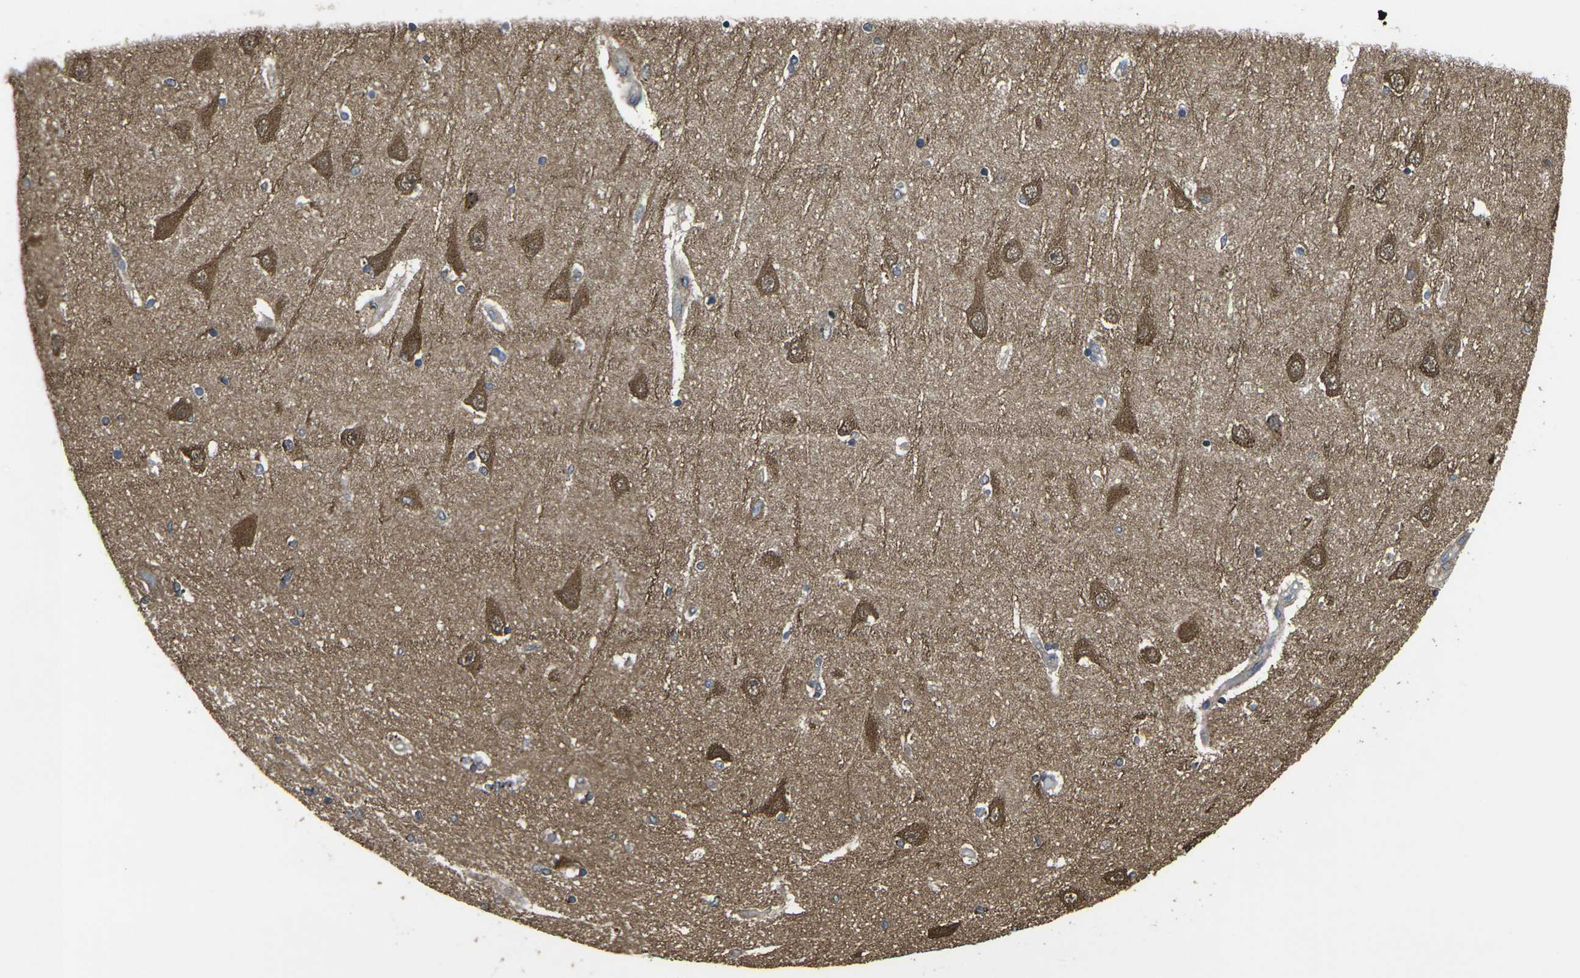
{"staining": {"intensity": "negative", "quantity": "none", "location": "none"}, "tissue": "hippocampus", "cell_type": "Glial cells", "image_type": "normal", "snomed": [{"axis": "morphology", "description": "Normal tissue, NOS"}, {"axis": "topography", "description": "Hippocampus"}], "caption": "Immunohistochemical staining of normal human hippocampus reveals no significant positivity in glial cells. (DAB IHC visualized using brightfield microscopy, high magnification).", "gene": "PRKACB", "patient": {"sex": "female", "age": 54}}